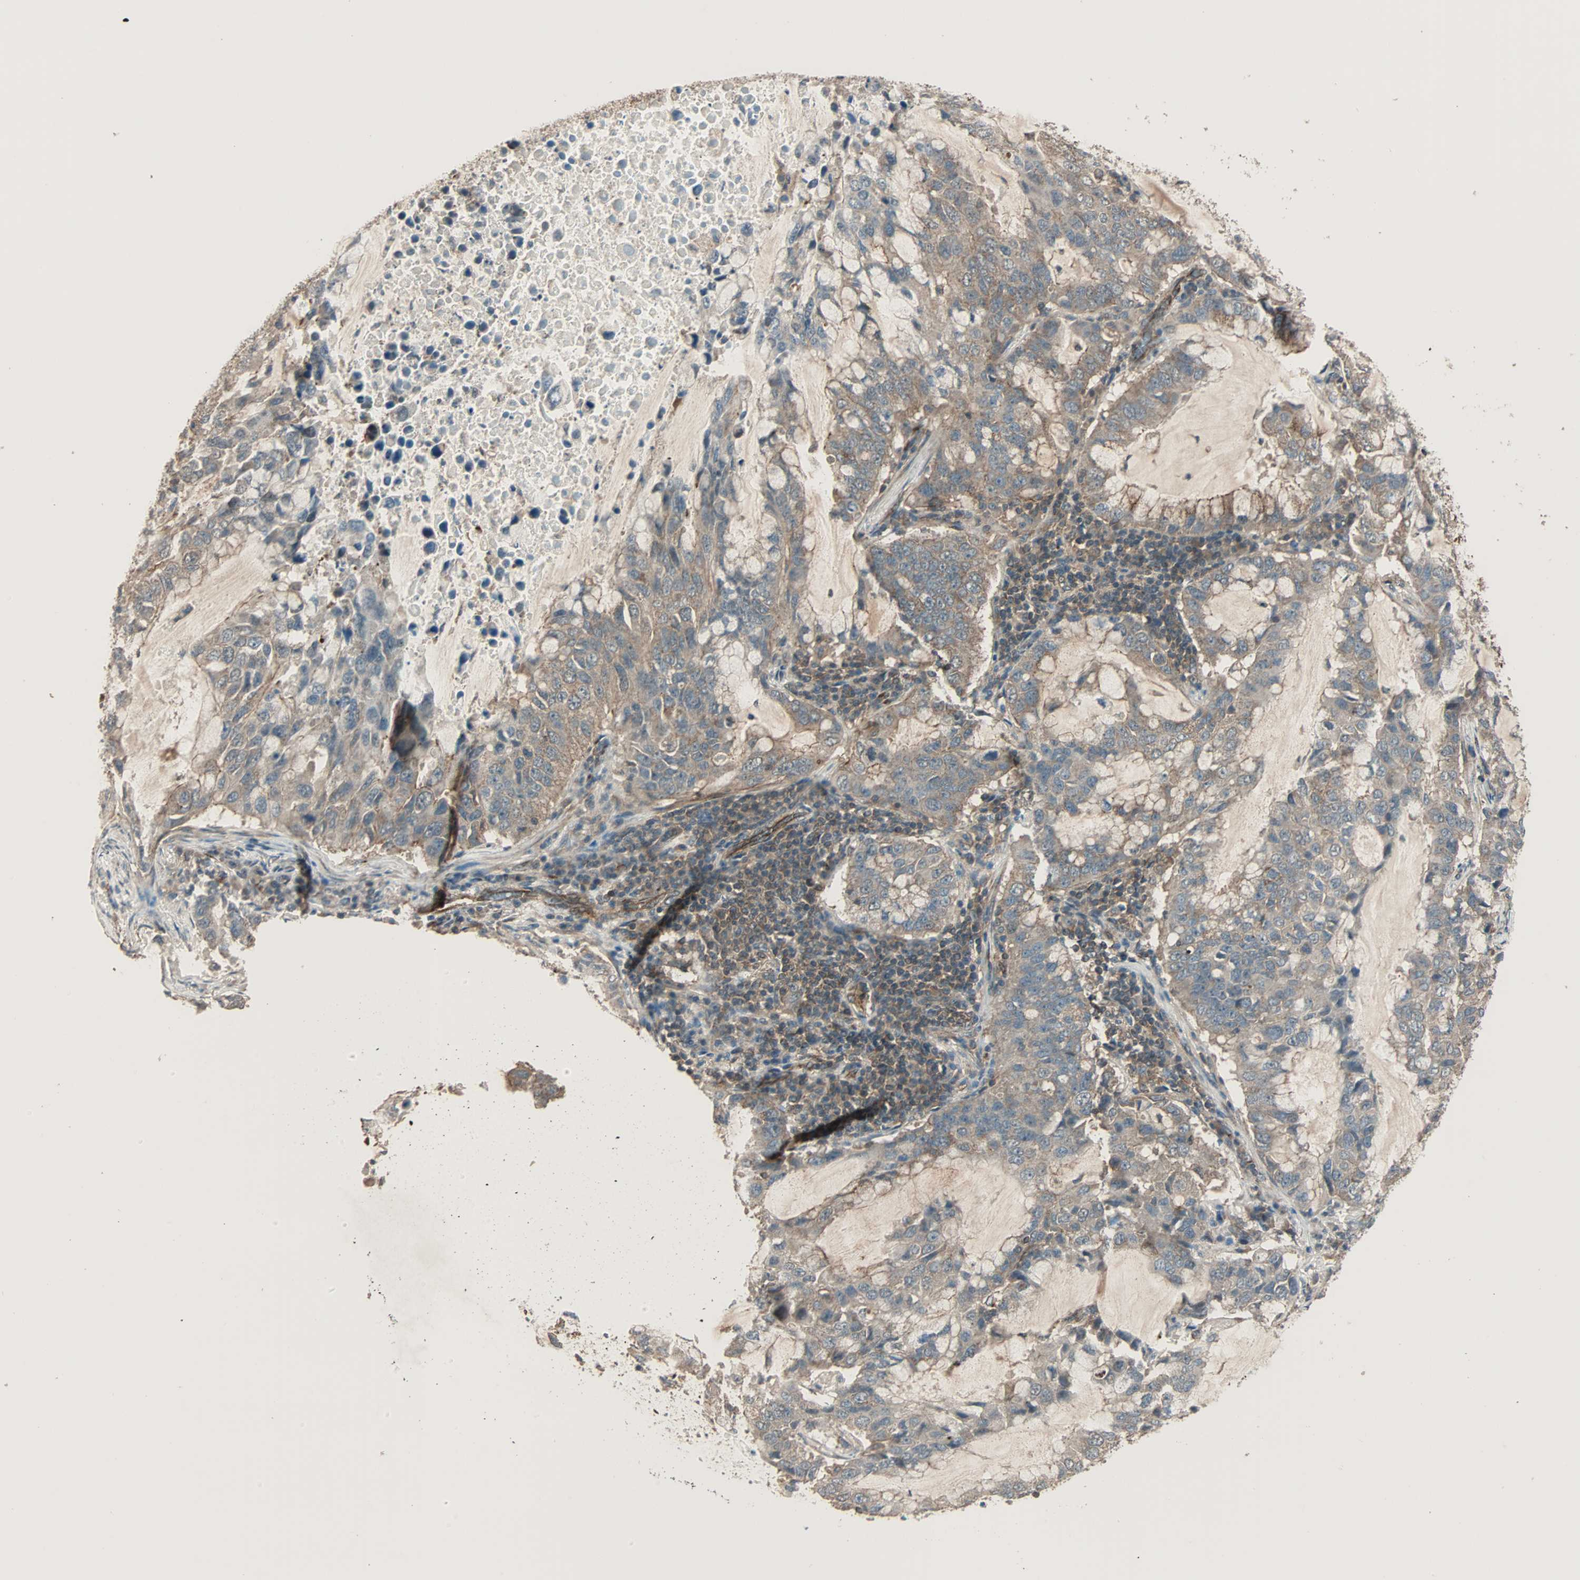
{"staining": {"intensity": "weak", "quantity": ">75%", "location": "cytoplasmic/membranous"}, "tissue": "lung cancer", "cell_type": "Tumor cells", "image_type": "cancer", "snomed": [{"axis": "morphology", "description": "Adenocarcinoma, NOS"}, {"axis": "topography", "description": "Lung"}], "caption": "Protein positivity by IHC shows weak cytoplasmic/membranous positivity in approximately >75% of tumor cells in adenocarcinoma (lung).", "gene": "MAP3K21", "patient": {"sex": "male", "age": 64}}